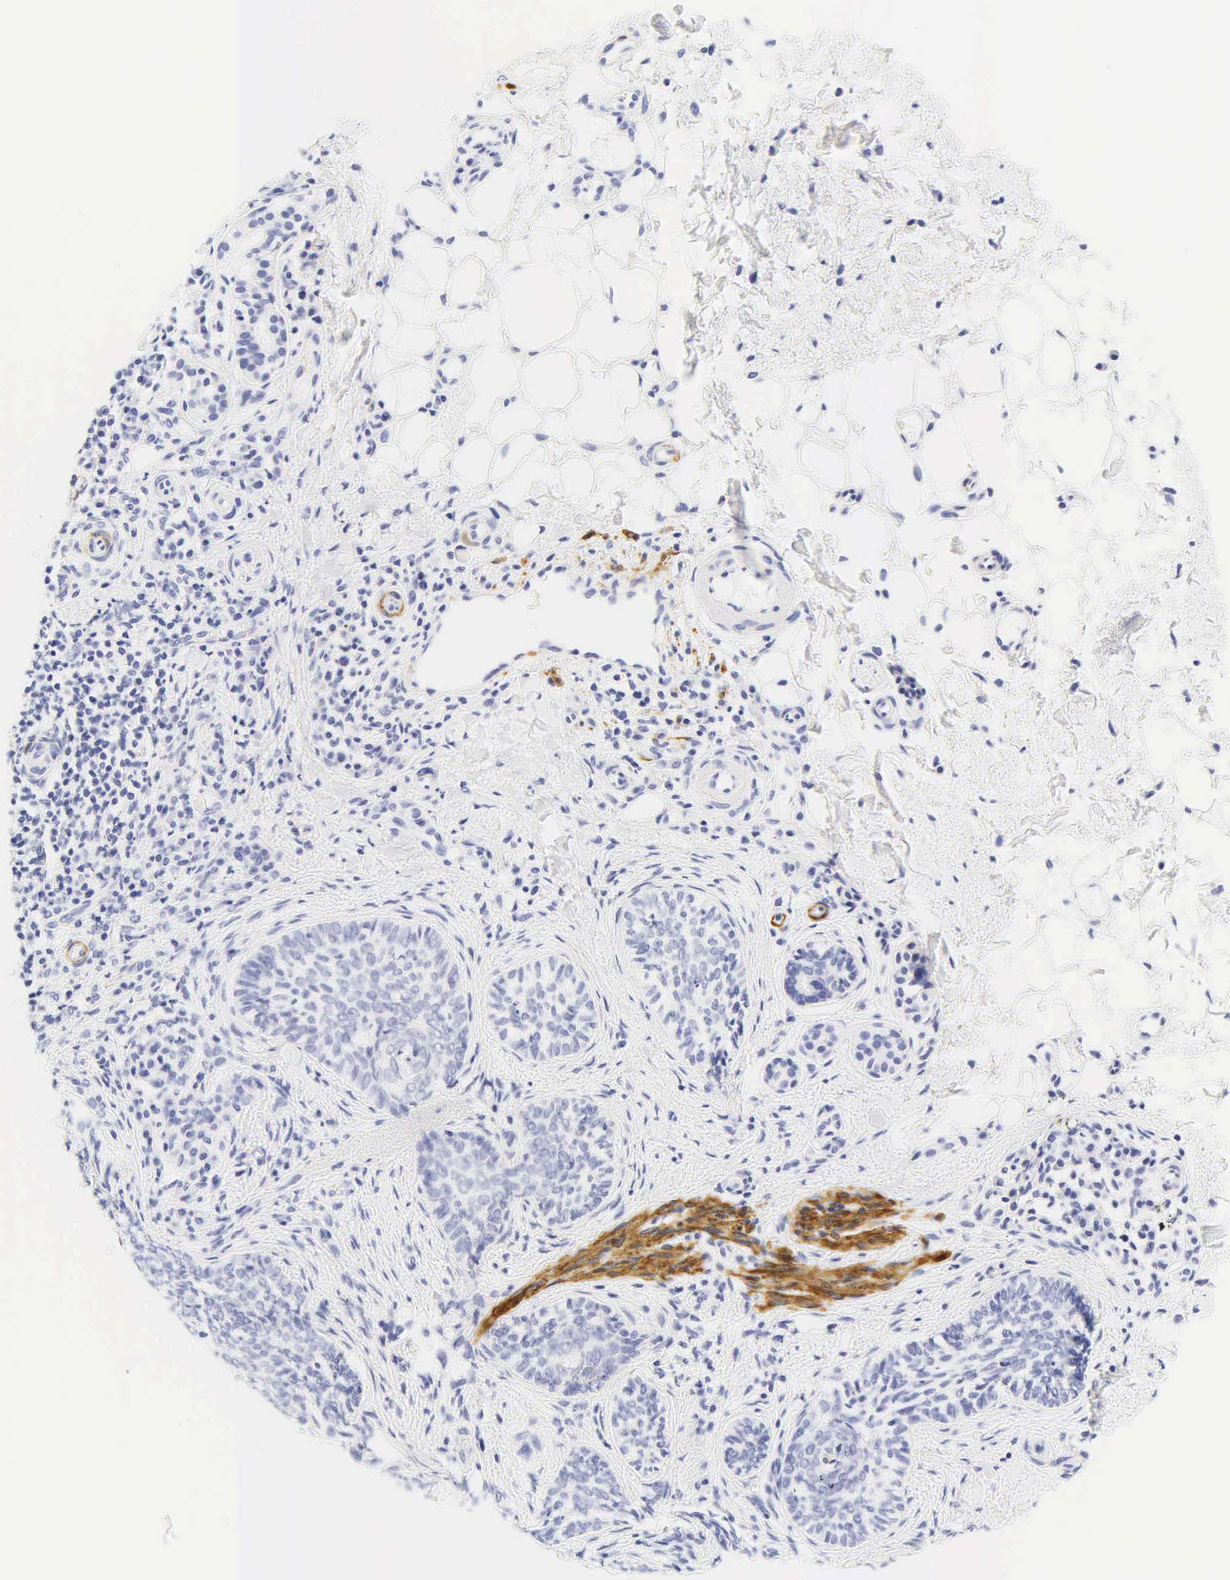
{"staining": {"intensity": "negative", "quantity": "none", "location": "none"}, "tissue": "skin cancer", "cell_type": "Tumor cells", "image_type": "cancer", "snomed": [{"axis": "morphology", "description": "Basal cell carcinoma"}, {"axis": "topography", "description": "Skin"}], "caption": "High magnification brightfield microscopy of basal cell carcinoma (skin) stained with DAB (3,3'-diaminobenzidine) (brown) and counterstained with hematoxylin (blue): tumor cells show no significant expression.", "gene": "DES", "patient": {"sex": "male", "age": 89}}